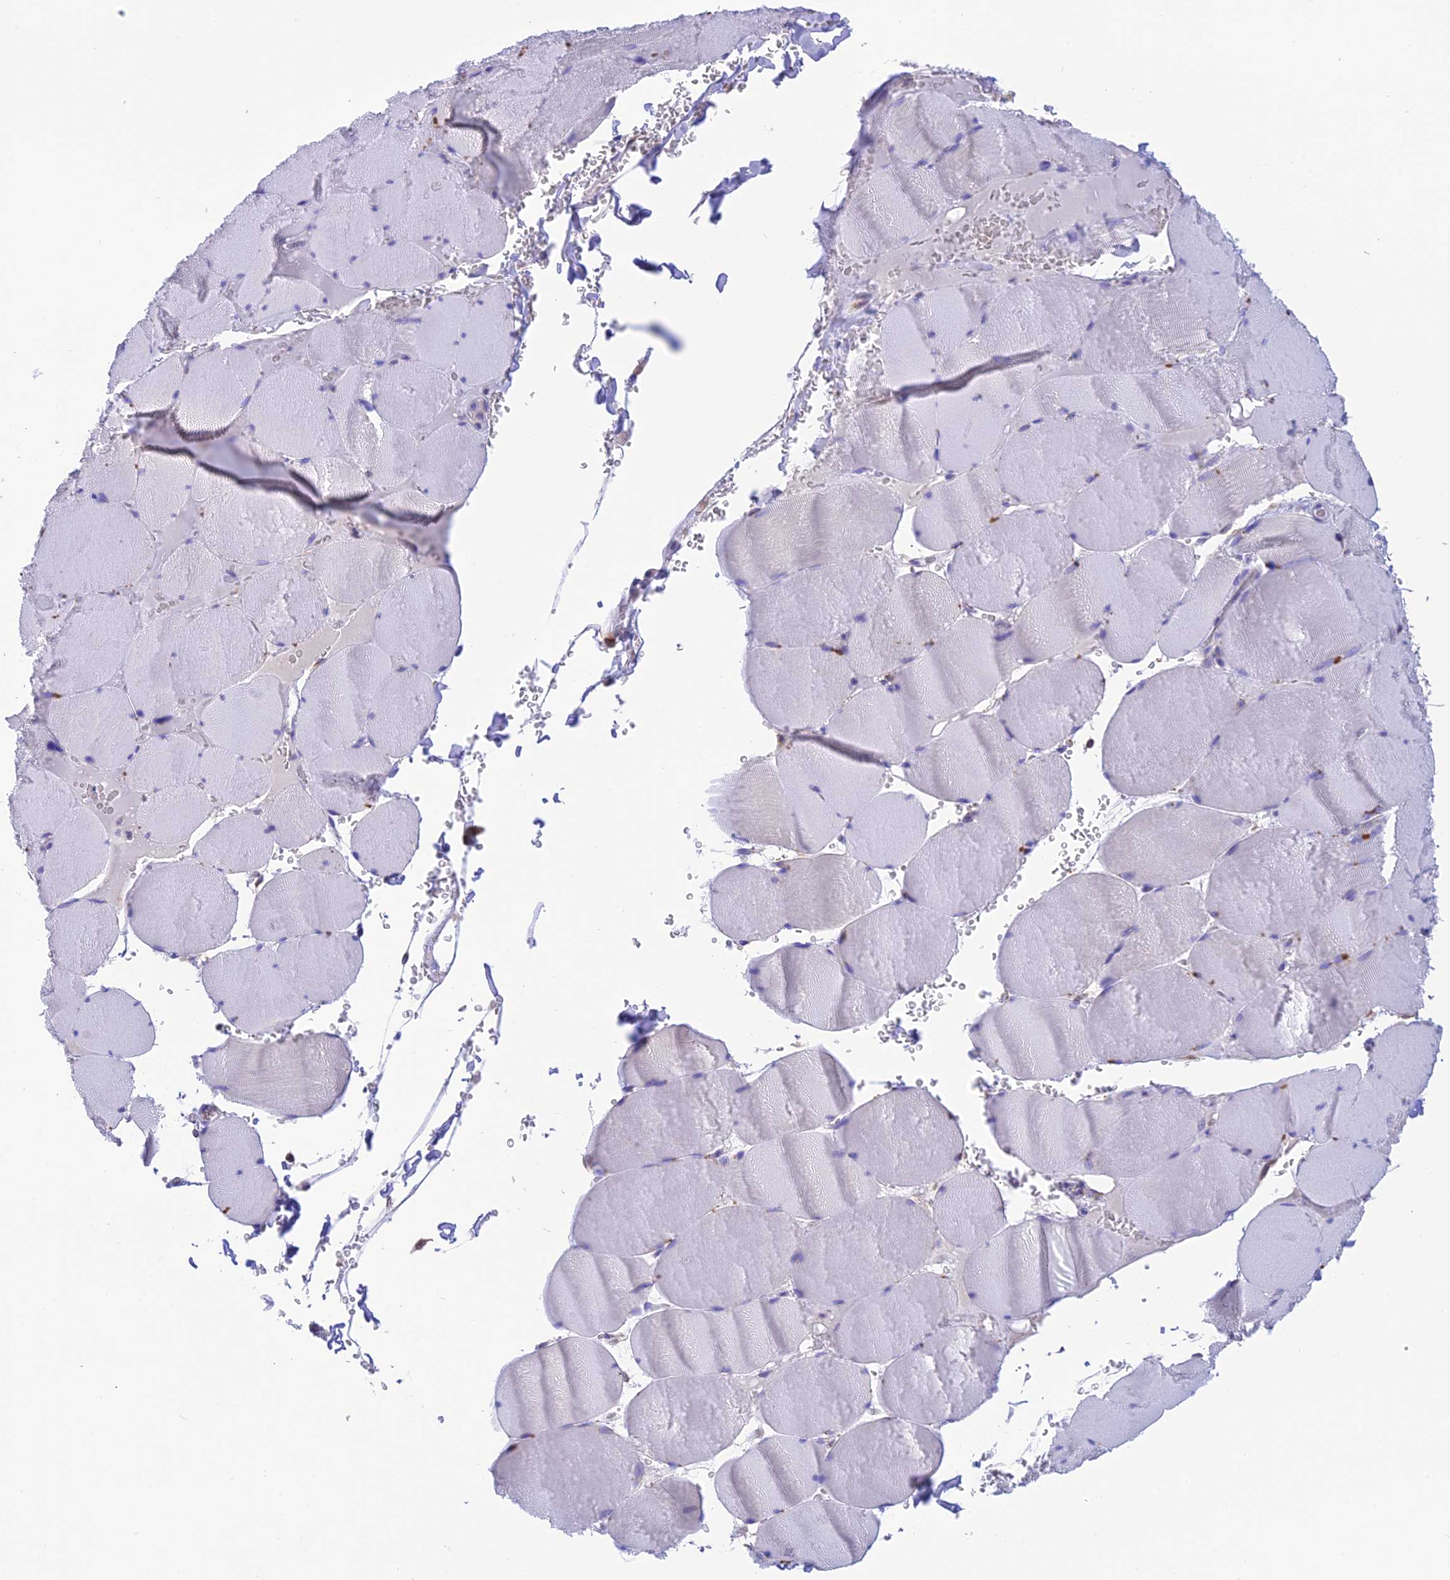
{"staining": {"intensity": "negative", "quantity": "none", "location": "none"}, "tissue": "skeletal muscle", "cell_type": "Myocytes", "image_type": "normal", "snomed": [{"axis": "morphology", "description": "Normal tissue, NOS"}, {"axis": "topography", "description": "Skeletal muscle"}, {"axis": "topography", "description": "Head-Neck"}], "caption": "Image shows no significant protein expression in myocytes of unremarkable skeletal muscle.", "gene": "ENSG00000255439", "patient": {"sex": "male", "age": 66}}